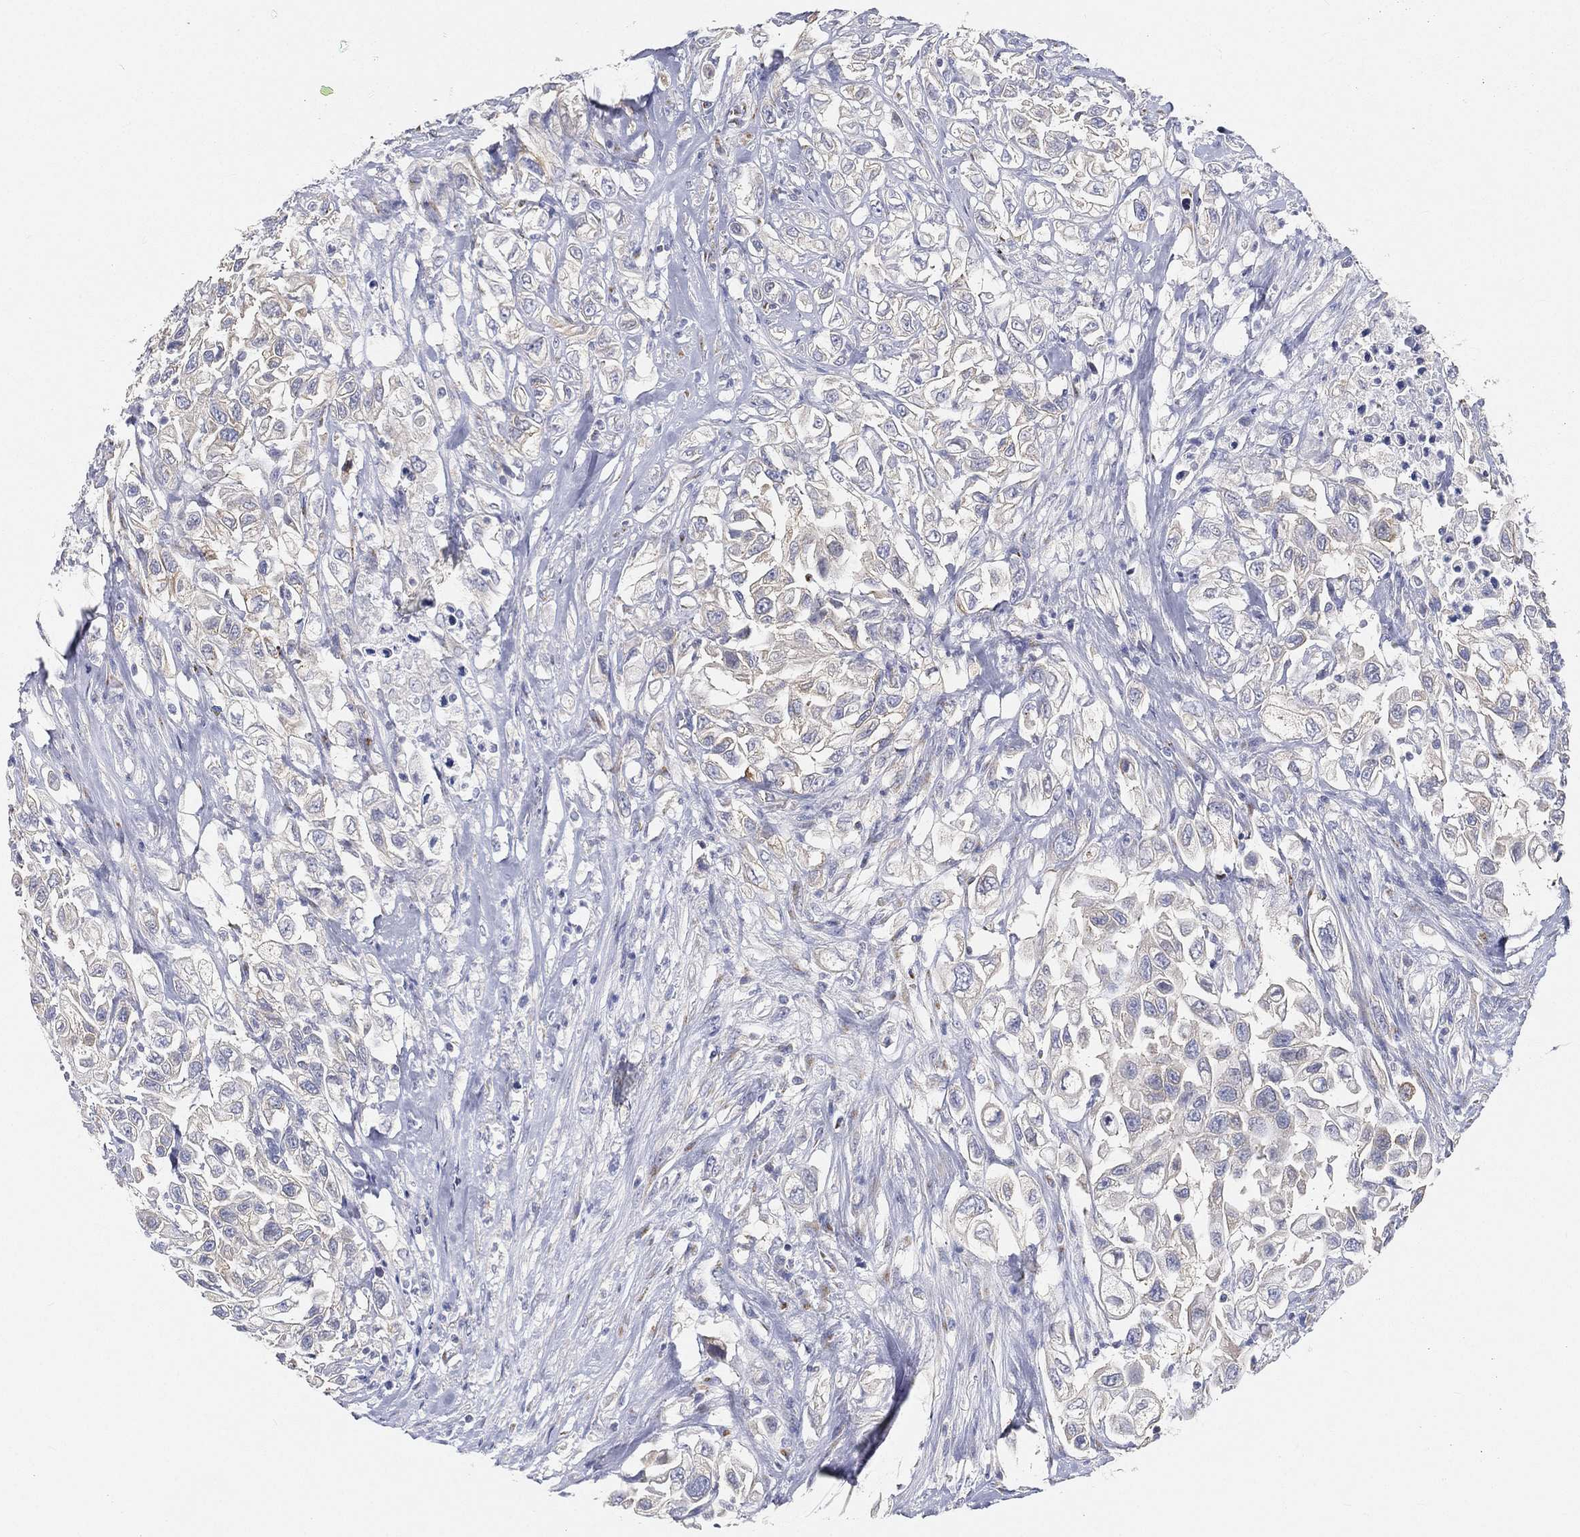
{"staining": {"intensity": "negative", "quantity": "none", "location": "none"}, "tissue": "urothelial cancer", "cell_type": "Tumor cells", "image_type": "cancer", "snomed": [{"axis": "morphology", "description": "Urothelial carcinoma, High grade"}, {"axis": "topography", "description": "Urinary bladder"}], "caption": "Immunohistochemical staining of urothelial carcinoma (high-grade) demonstrates no significant expression in tumor cells.", "gene": "TMEM25", "patient": {"sex": "female", "age": 56}}